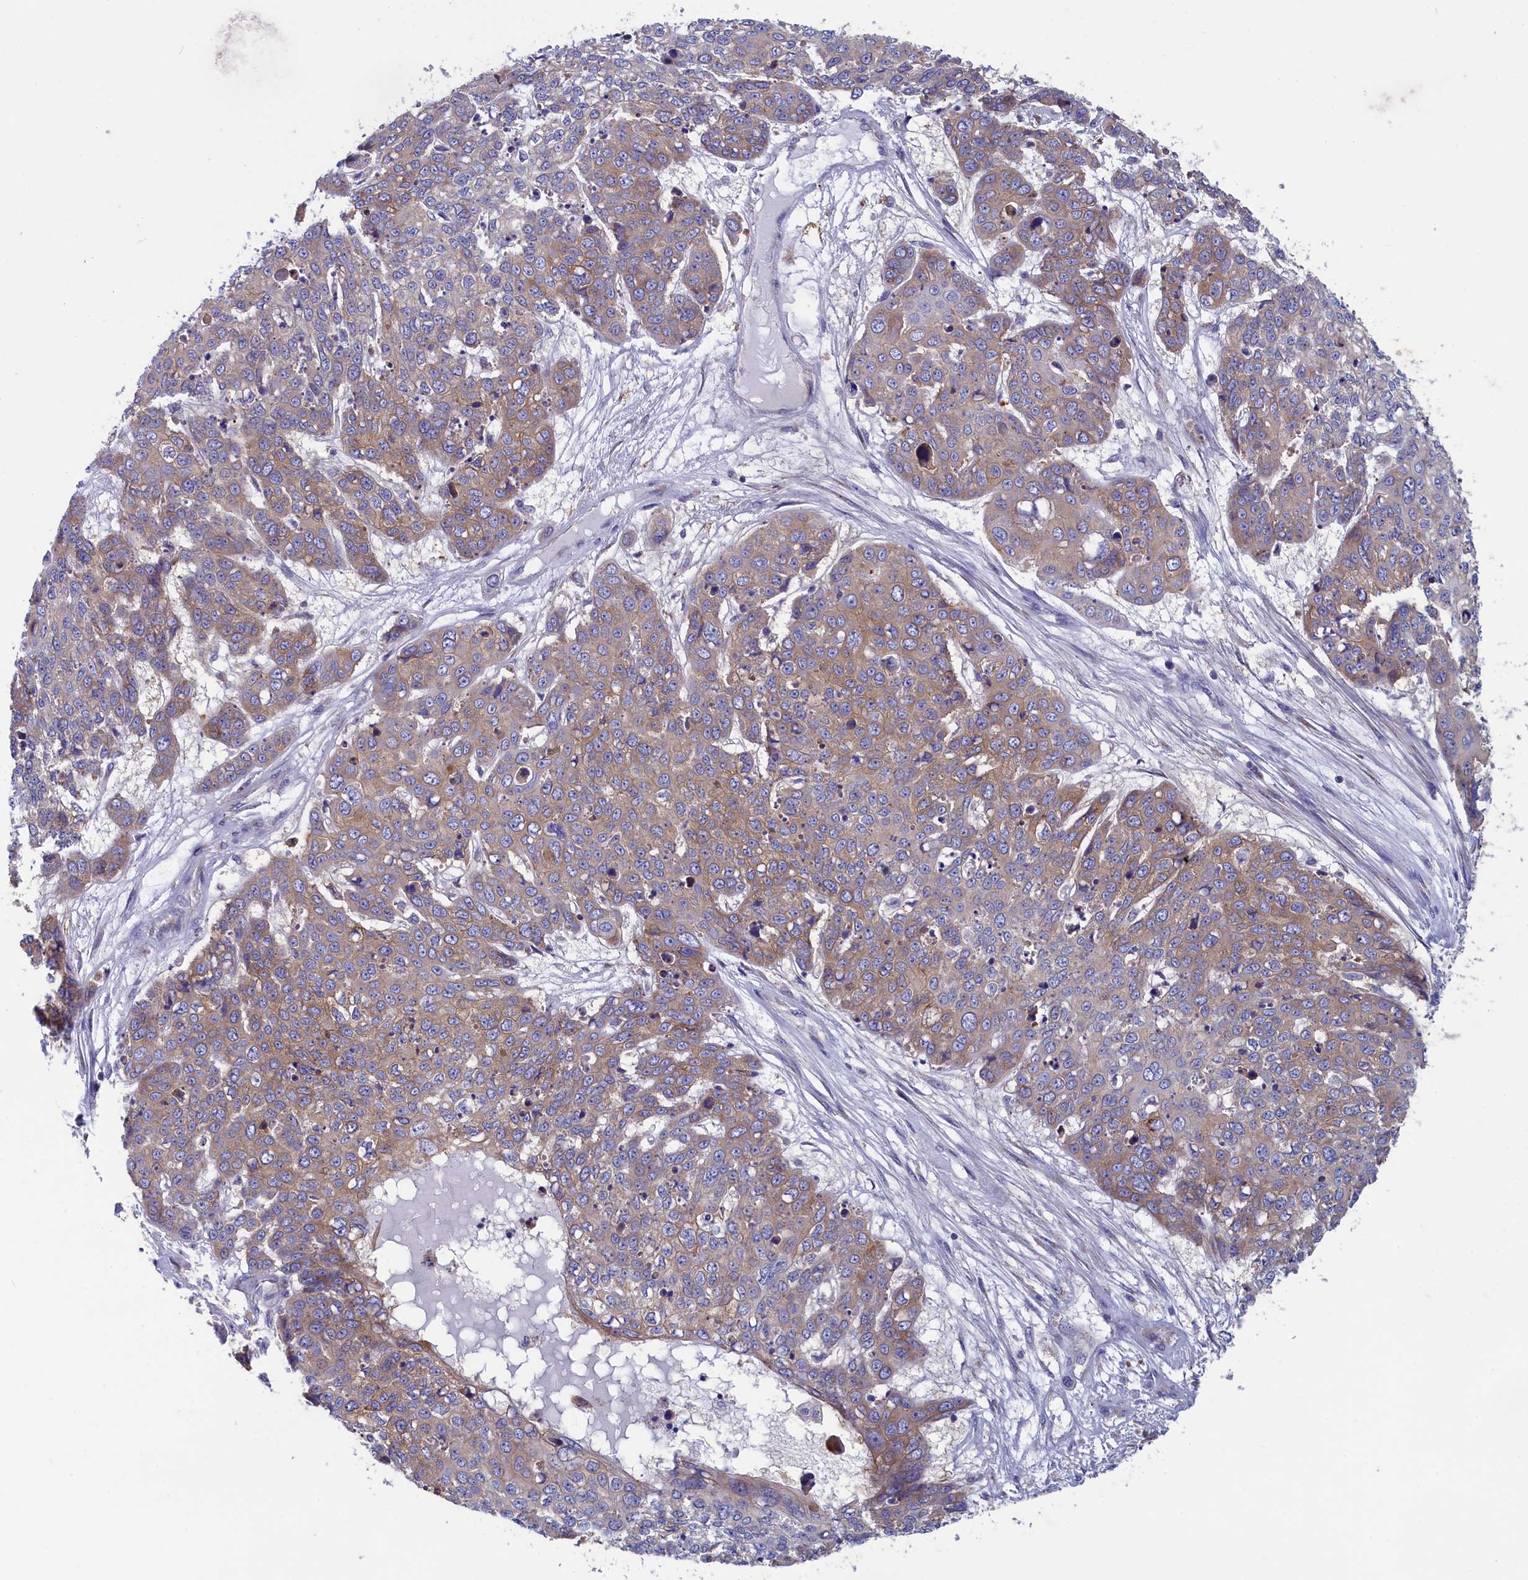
{"staining": {"intensity": "weak", "quantity": "<25%", "location": "cytoplasmic/membranous"}, "tissue": "skin cancer", "cell_type": "Tumor cells", "image_type": "cancer", "snomed": [{"axis": "morphology", "description": "Squamous cell carcinoma, NOS"}, {"axis": "topography", "description": "Skin"}], "caption": "The immunohistochemistry image has no significant expression in tumor cells of skin cancer tissue.", "gene": "SCAMP4", "patient": {"sex": "male", "age": 71}}